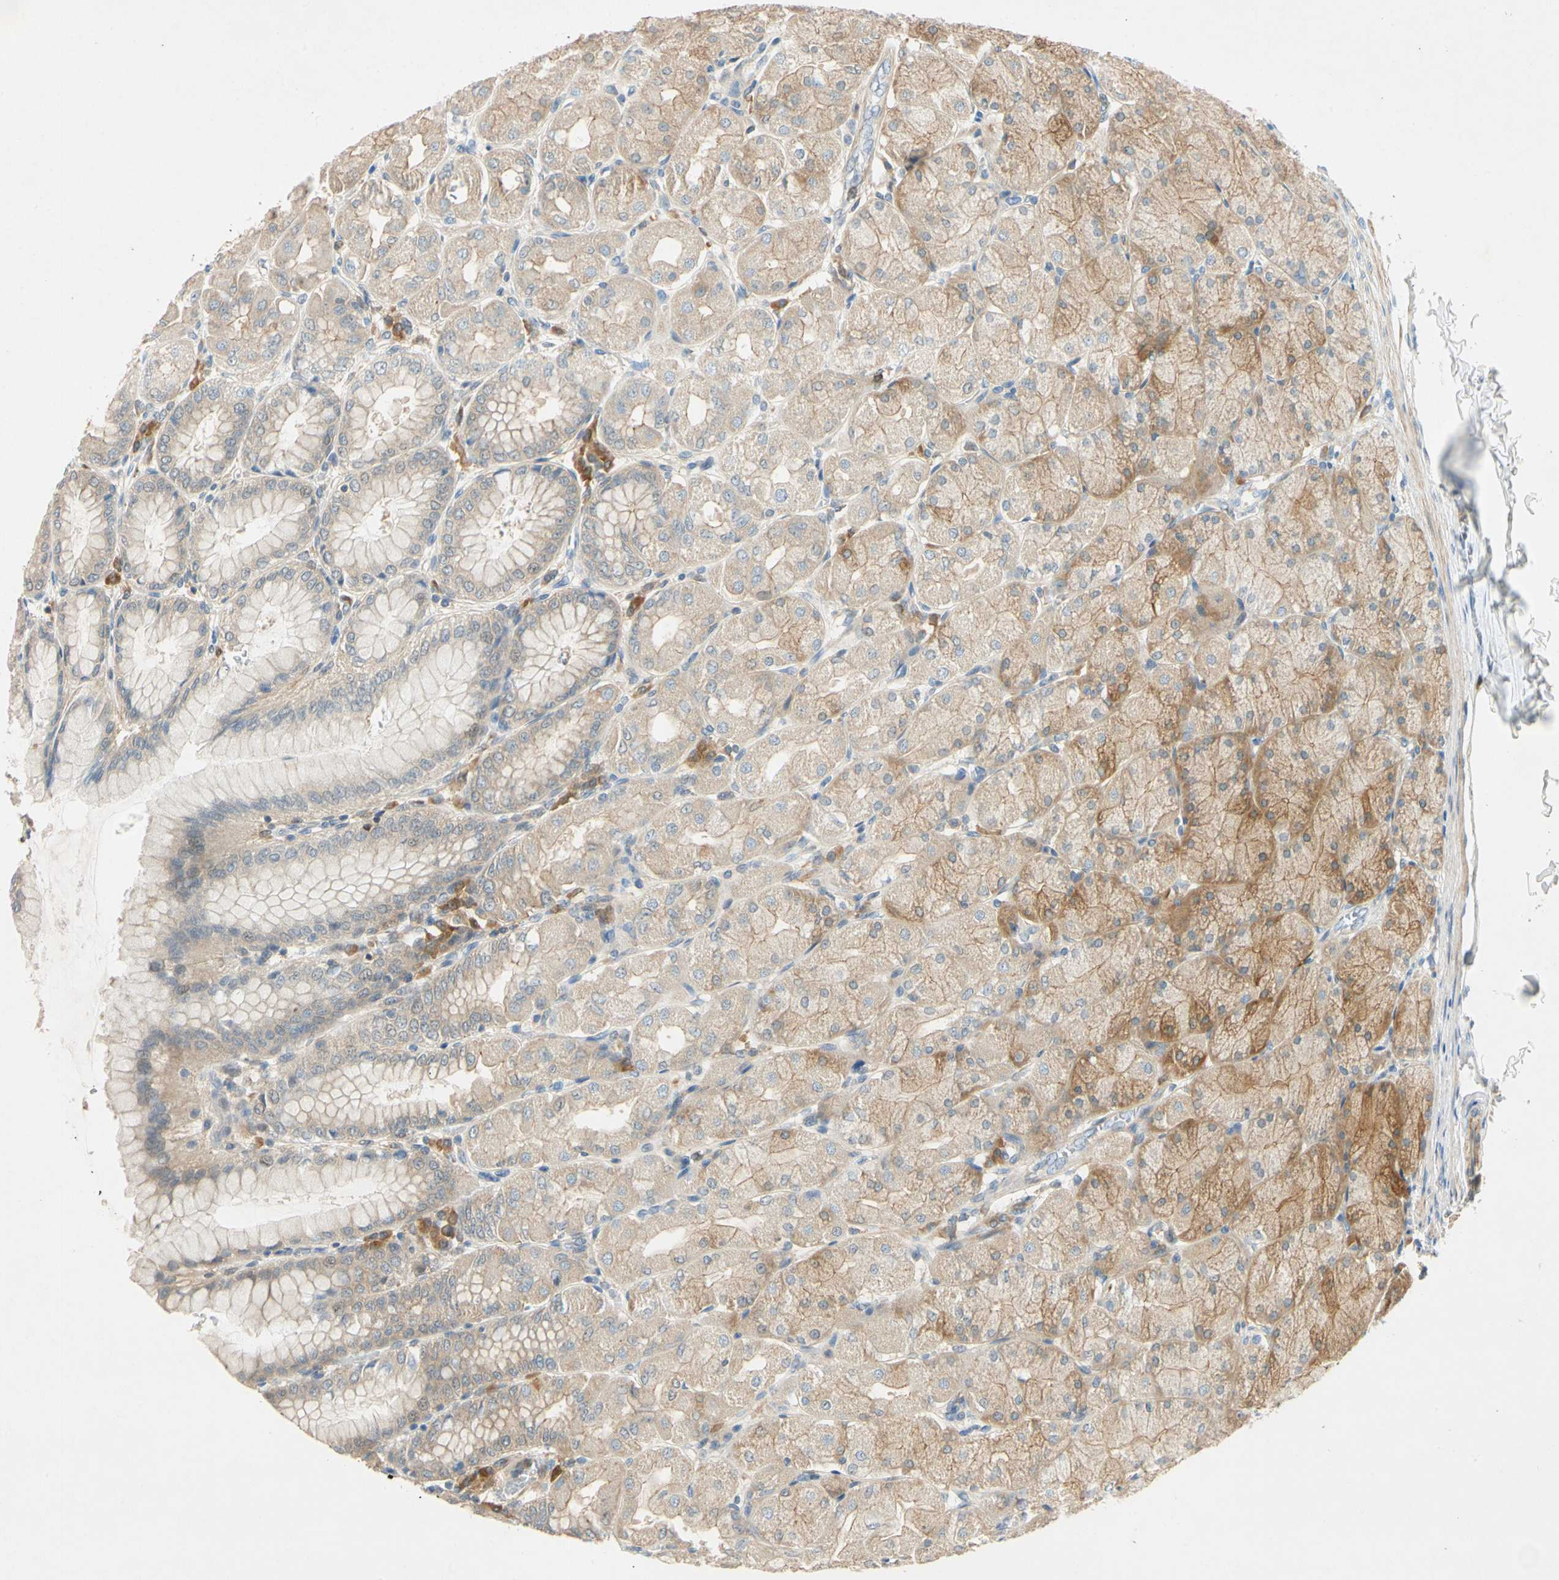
{"staining": {"intensity": "moderate", "quantity": ">75%", "location": "cytoplasmic/membranous"}, "tissue": "stomach", "cell_type": "Glandular cells", "image_type": "normal", "snomed": [{"axis": "morphology", "description": "Normal tissue, NOS"}, {"axis": "topography", "description": "Stomach, upper"}], "caption": "Human stomach stained with a brown dye exhibits moderate cytoplasmic/membranous positive expression in approximately >75% of glandular cells.", "gene": "WIPI1", "patient": {"sex": "female", "age": 56}}